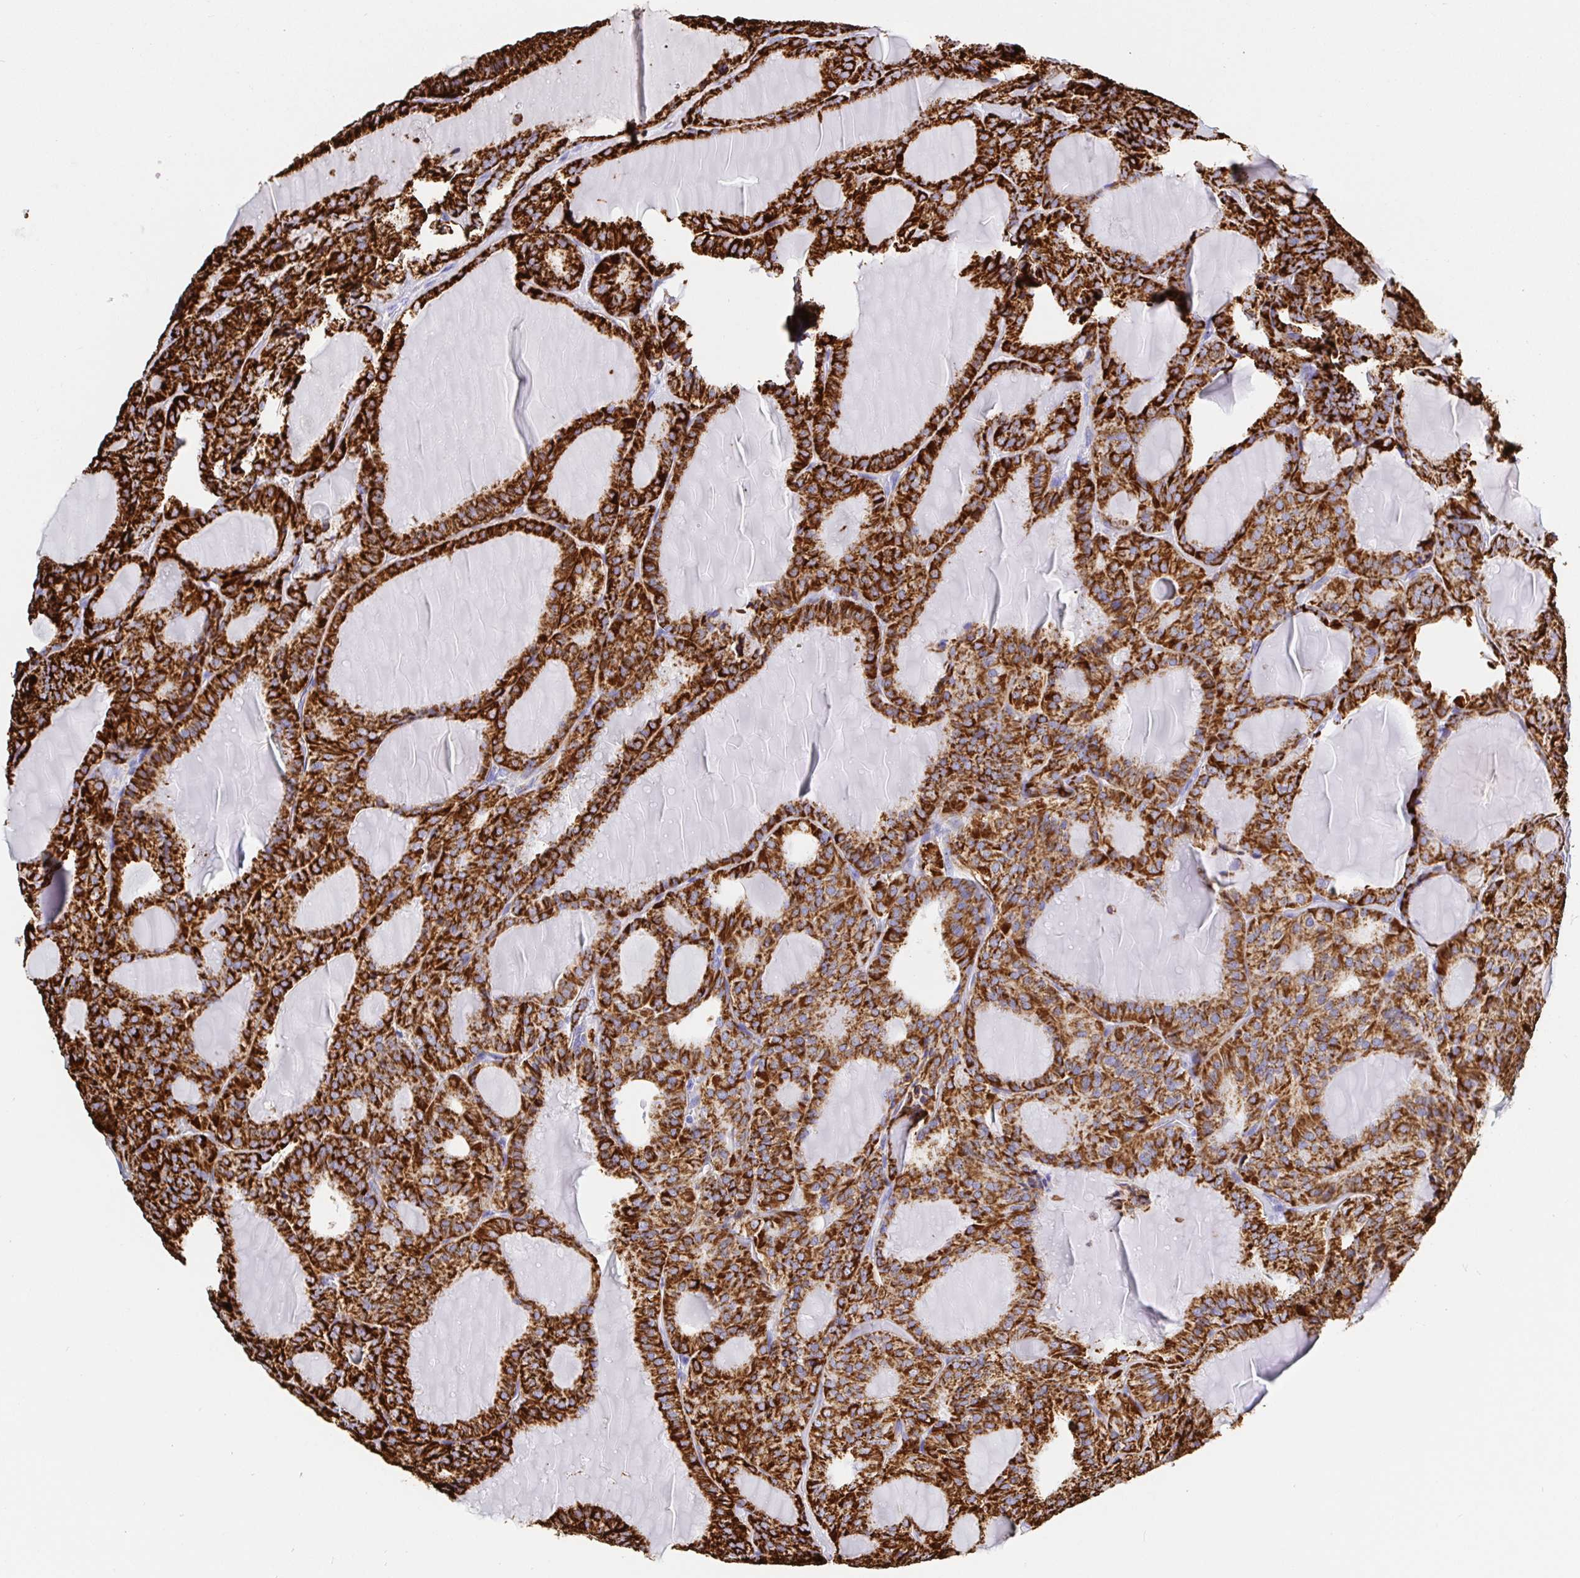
{"staining": {"intensity": "strong", "quantity": ">75%", "location": "cytoplasmic/membranous"}, "tissue": "thyroid cancer", "cell_type": "Tumor cells", "image_type": "cancer", "snomed": [{"axis": "morphology", "description": "Follicular adenoma carcinoma, NOS"}, {"axis": "topography", "description": "Thyroid gland"}], "caption": "Thyroid cancer stained with a protein marker demonstrates strong staining in tumor cells.", "gene": "MAOA", "patient": {"sex": "male", "age": 74}}